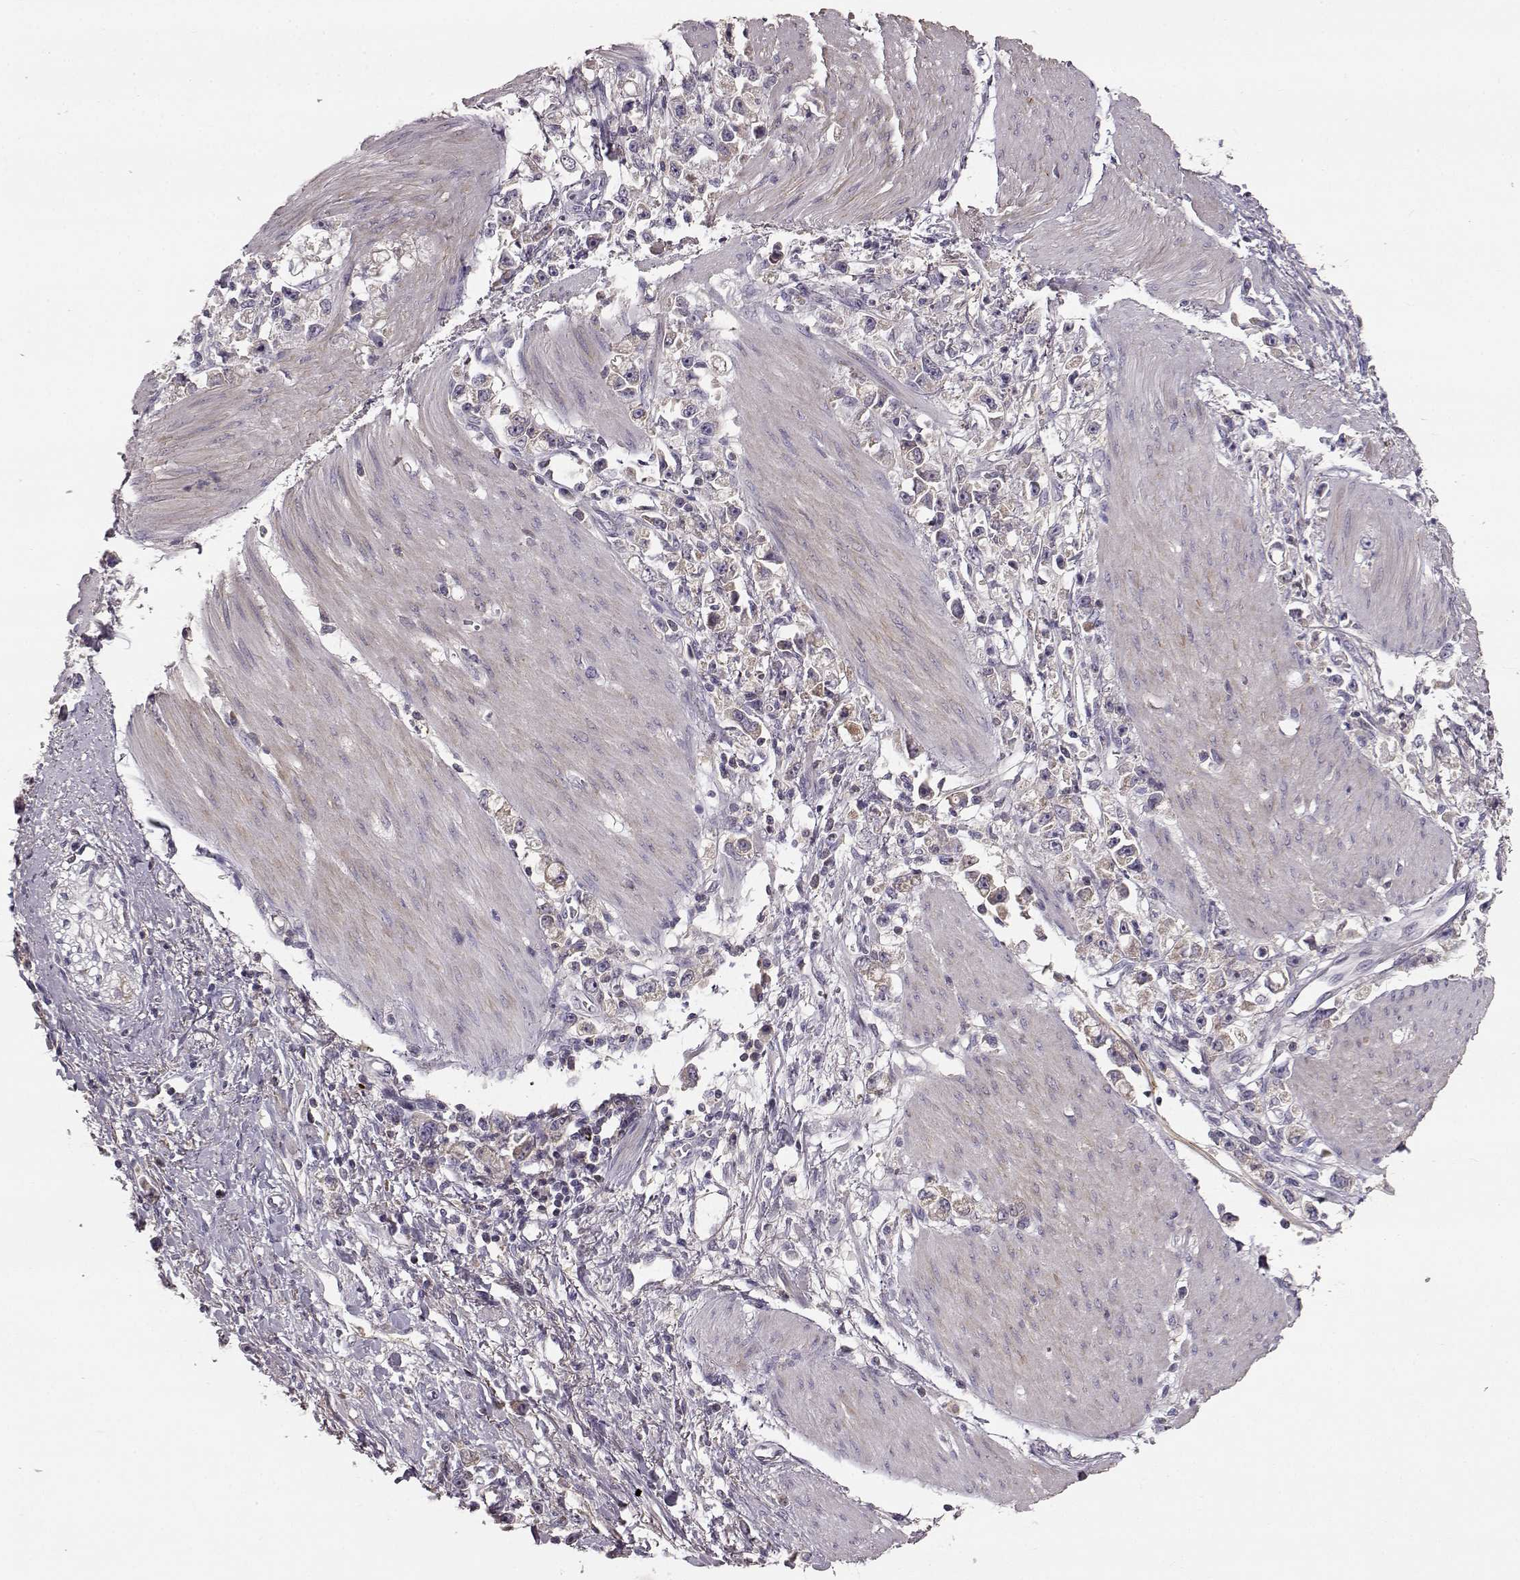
{"staining": {"intensity": "weak", "quantity": ">75%", "location": "cytoplasmic/membranous"}, "tissue": "stomach cancer", "cell_type": "Tumor cells", "image_type": "cancer", "snomed": [{"axis": "morphology", "description": "Adenocarcinoma, NOS"}, {"axis": "topography", "description": "Stomach"}], "caption": "Protein expression analysis of human stomach cancer reveals weak cytoplasmic/membranous positivity in approximately >75% of tumor cells.", "gene": "YJEFN3", "patient": {"sex": "female", "age": 59}}